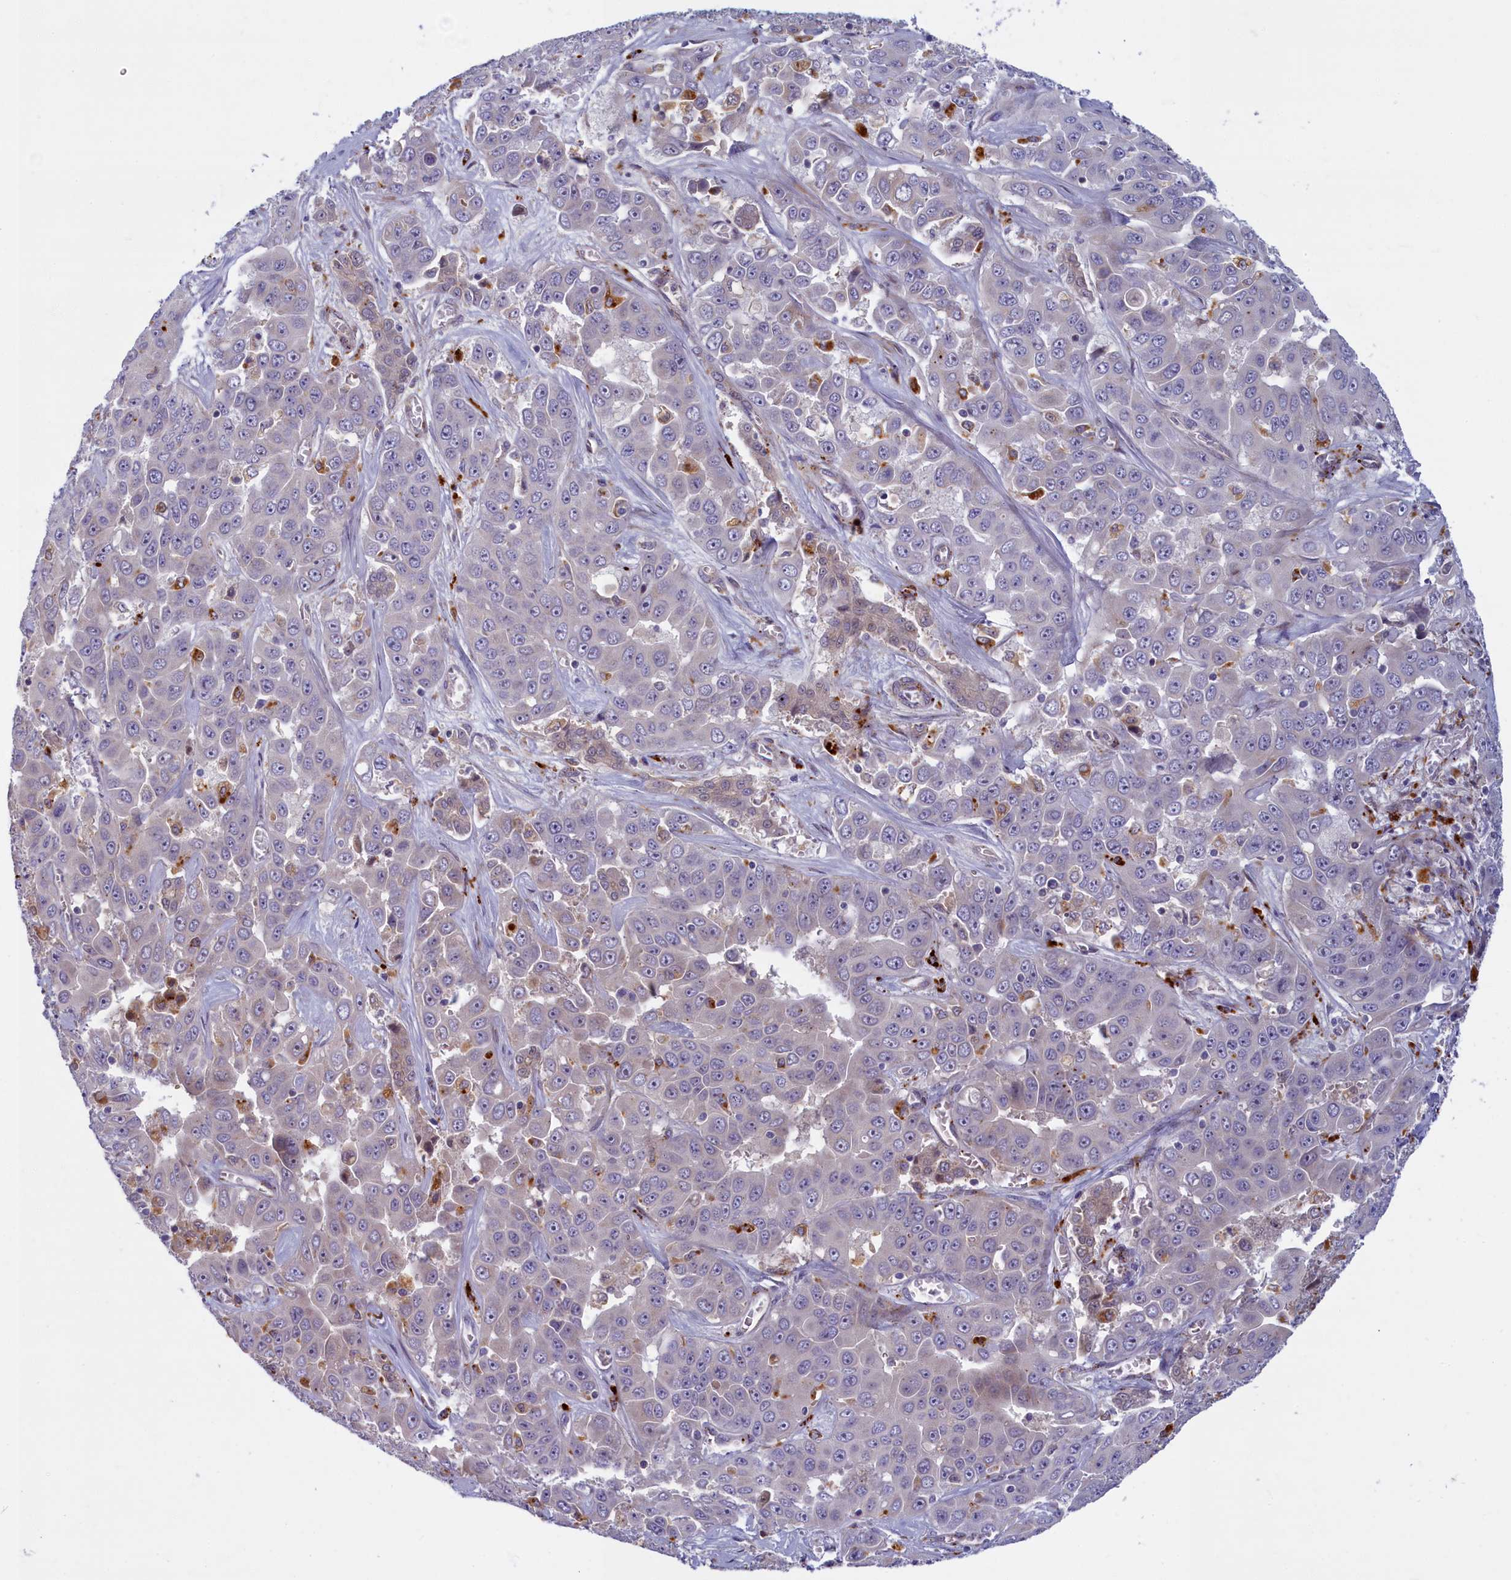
{"staining": {"intensity": "negative", "quantity": "none", "location": "none"}, "tissue": "liver cancer", "cell_type": "Tumor cells", "image_type": "cancer", "snomed": [{"axis": "morphology", "description": "Cholangiocarcinoma"}, {"axis": "topography", "description": "Liver"}], "caption": "The photomicrograph displays no staining of tumor cells in cholangiocarcinoma (liver). Nuclei are stained in blue.", "gene": "FCSK", "patient": {"sex": "female", "age": 52}}